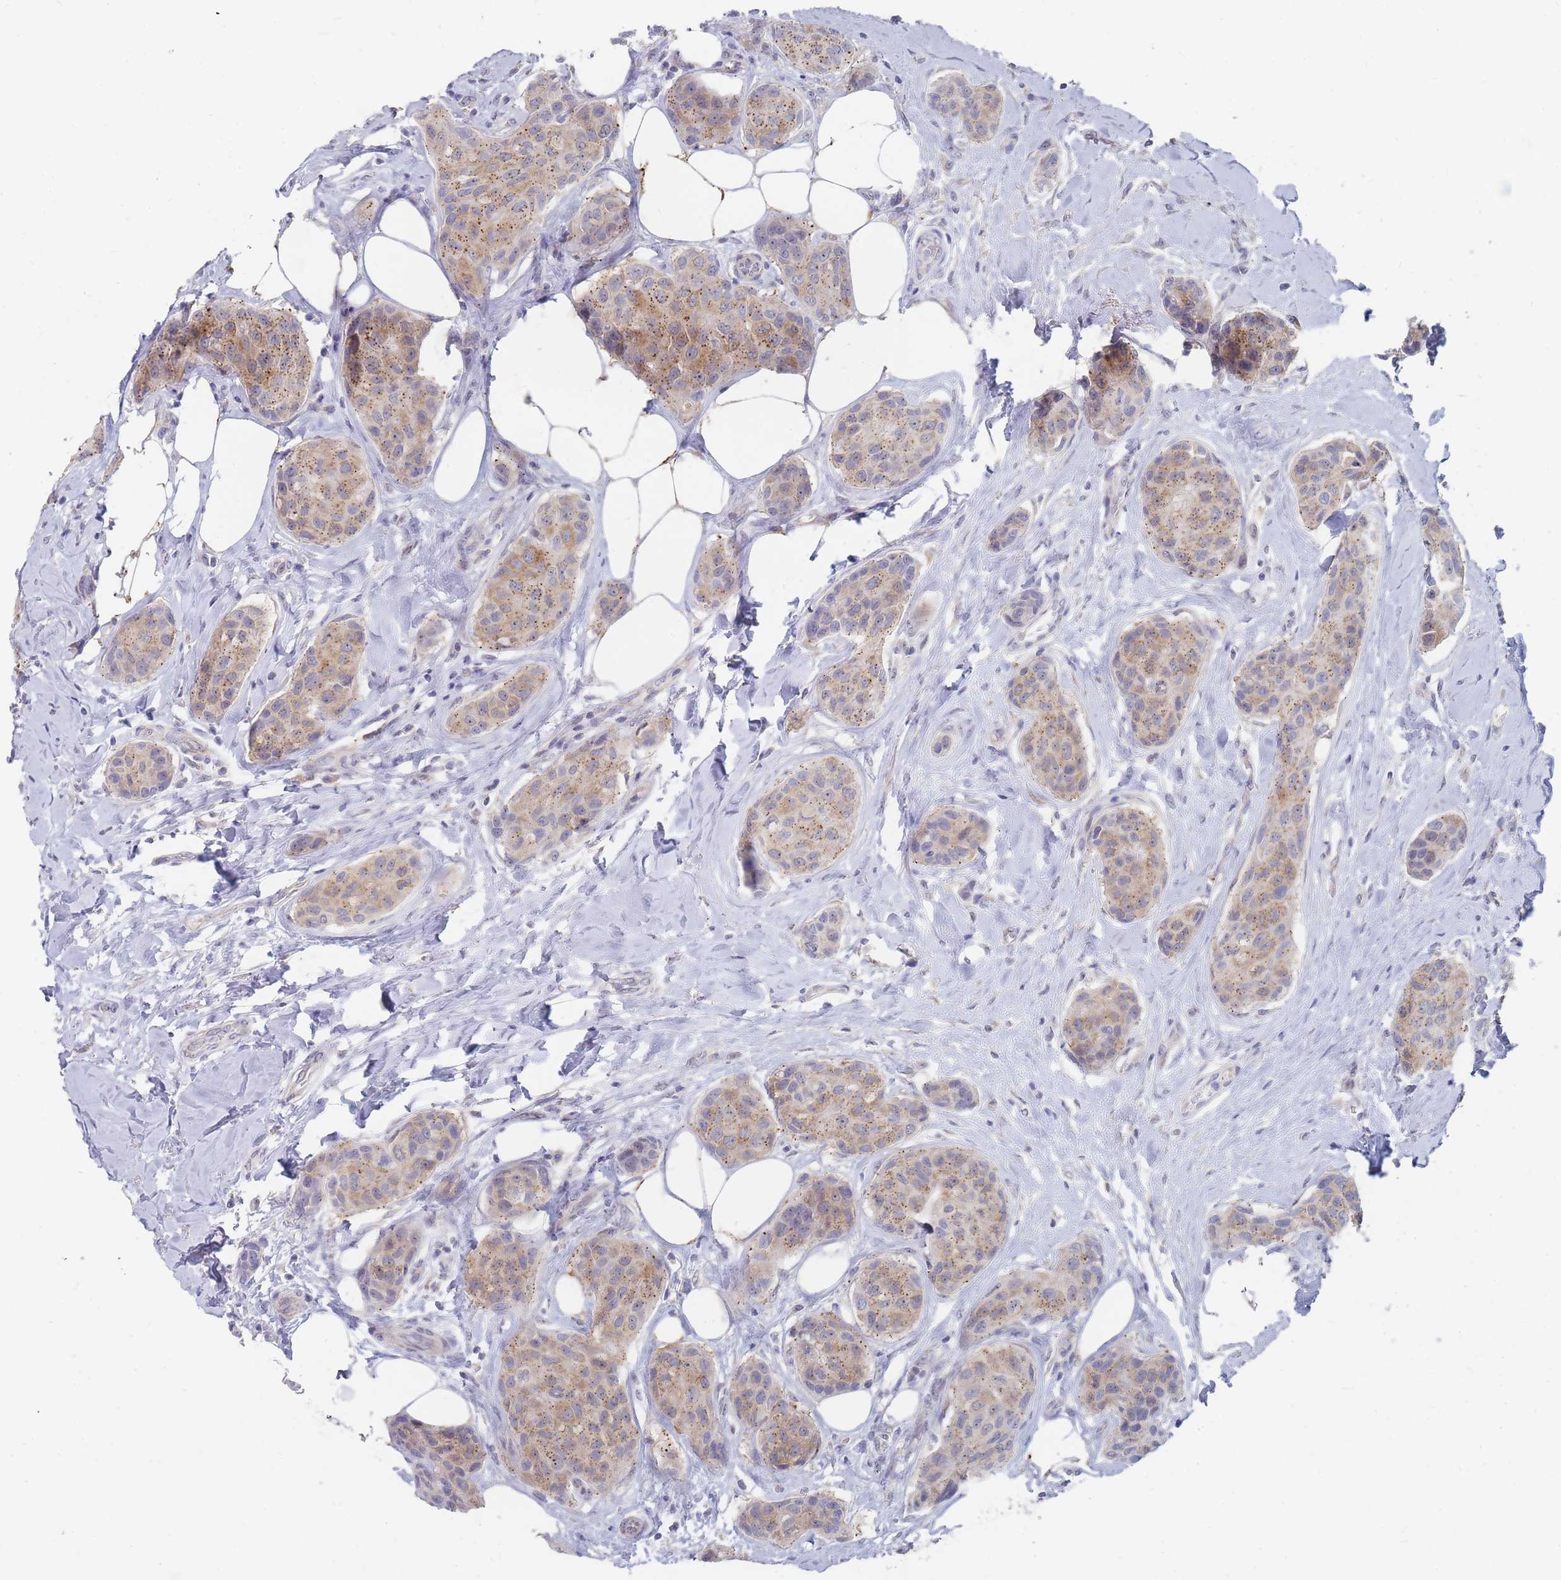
{"staining": {"intensity": "moderate", "quantity": ">75%", "location": "cytoplasmic/membranous"}, "tissue": "breast cancer", "cell_type": "Tumor cells", "image_type": "cancer", "snomed": [{"axis": "morphology", "description": "Duct carcinoma"}, {"axis": "topography", "description": "Breast"}, {"axis": "topography", "description": "Lymph node"}], "caption": "Breast cancer was stained to show a protein in brown. There is medium levels of moderate cytoplasmic/membranous expression in about >75% of tumor cells.", "gene": "RNF8", "patient": {"sex": "female", "age": 80}}